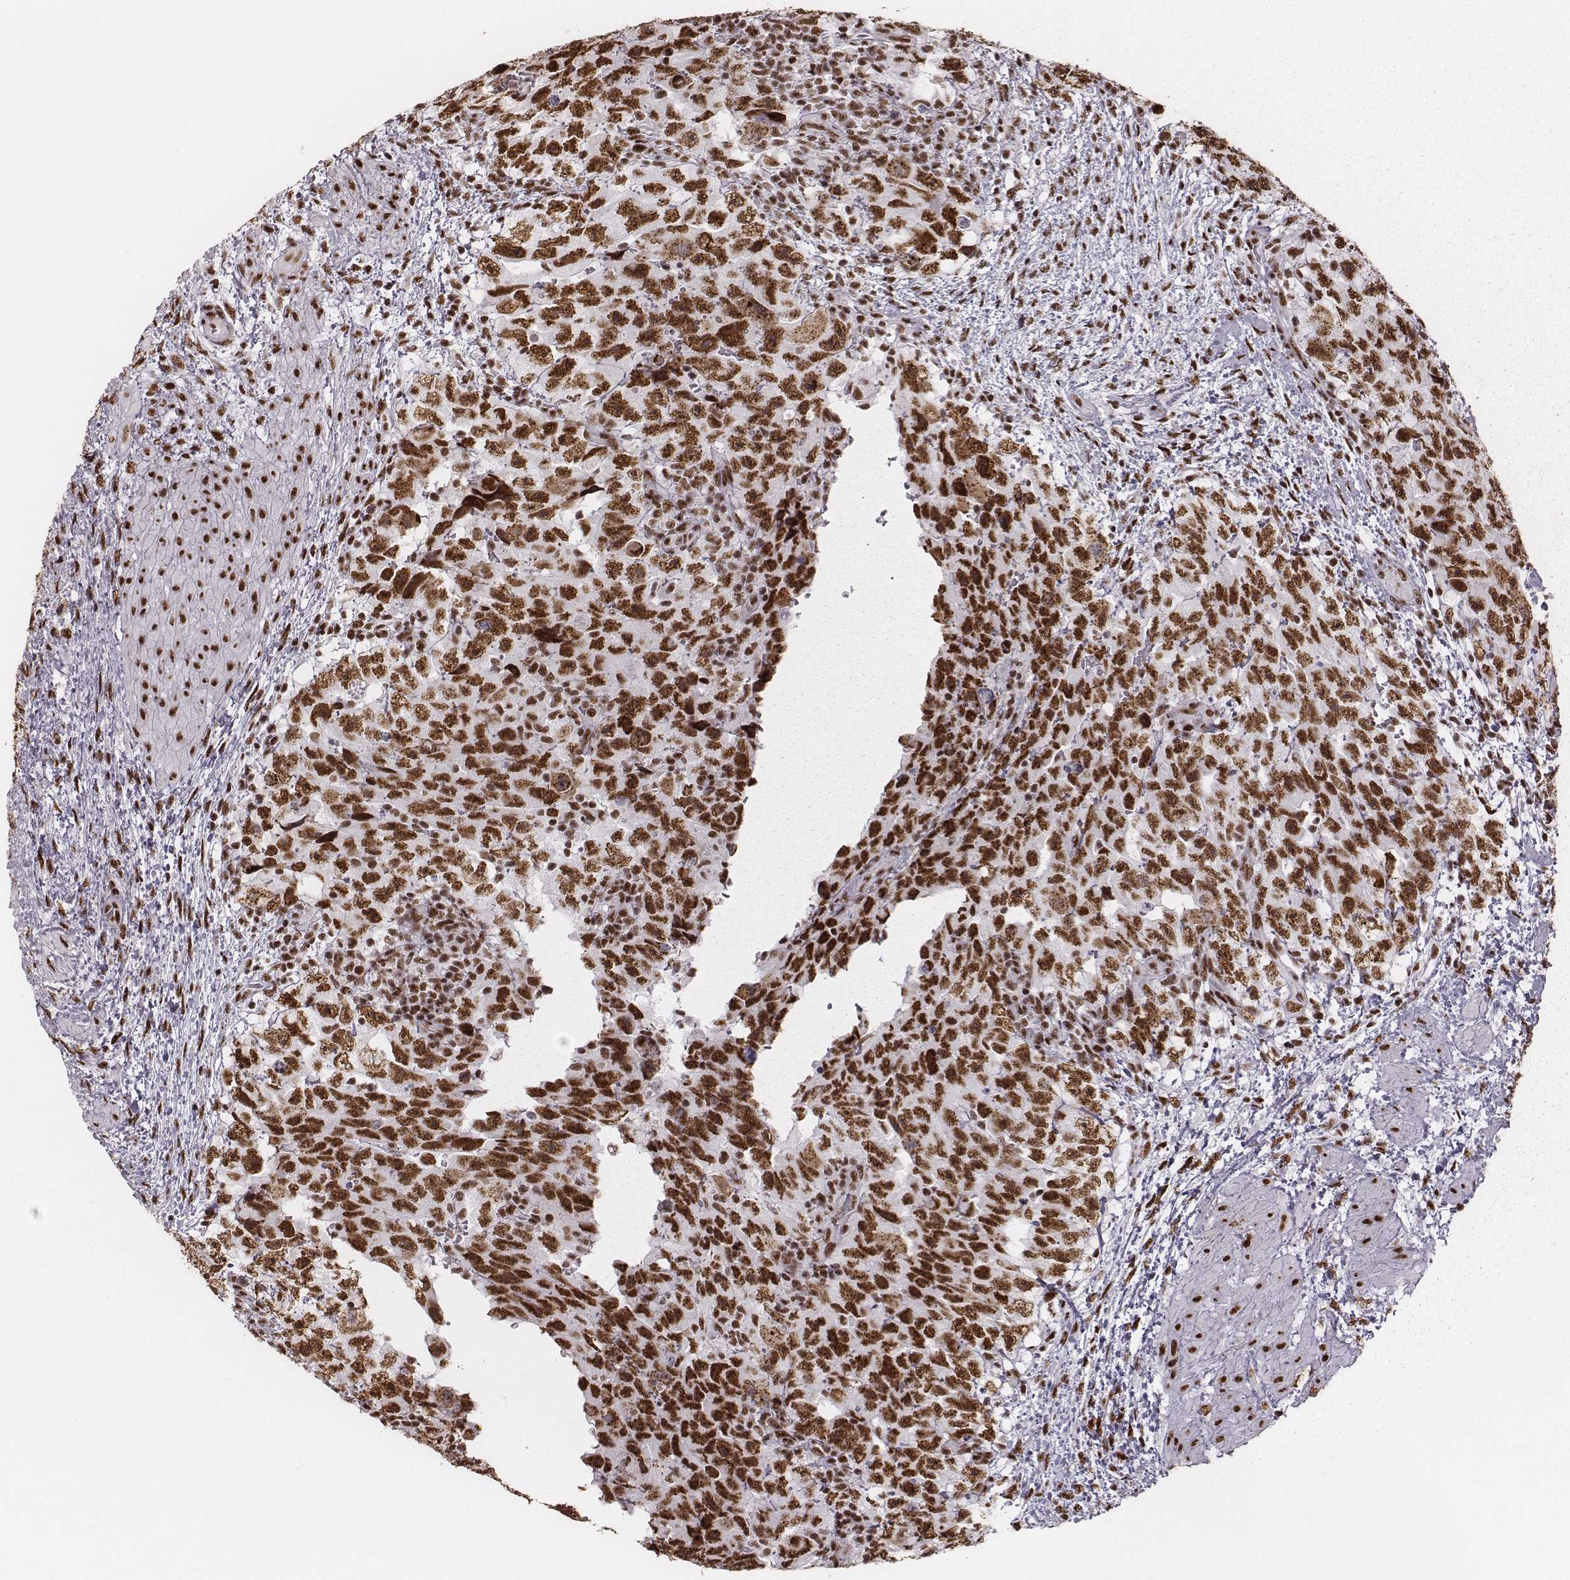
{"staining": {"intensity": "strong", "quantity": ">75%", "location": "nuclear"}, "tissue": "testis cancer", "cell_type": "Tumor cells", "image_type": "cancer", "snomed": [{"axis": "morphology", "description": "Normal tissue, NOS"}, {"axis": "morphology", "description": "Carcinoma, Embryonal, NOS"}, {"axis": "topography", "description": "Testis"}, {"axis": "topography", "description": "Epididymis"}], "caption": "Tumor cells reveal high levels of strong nuclear positivity in about >75% of cells in human testis embryonal carcinoma.", "gene": "LUC7L", "patient": {"sex": "male", "age": 24}}